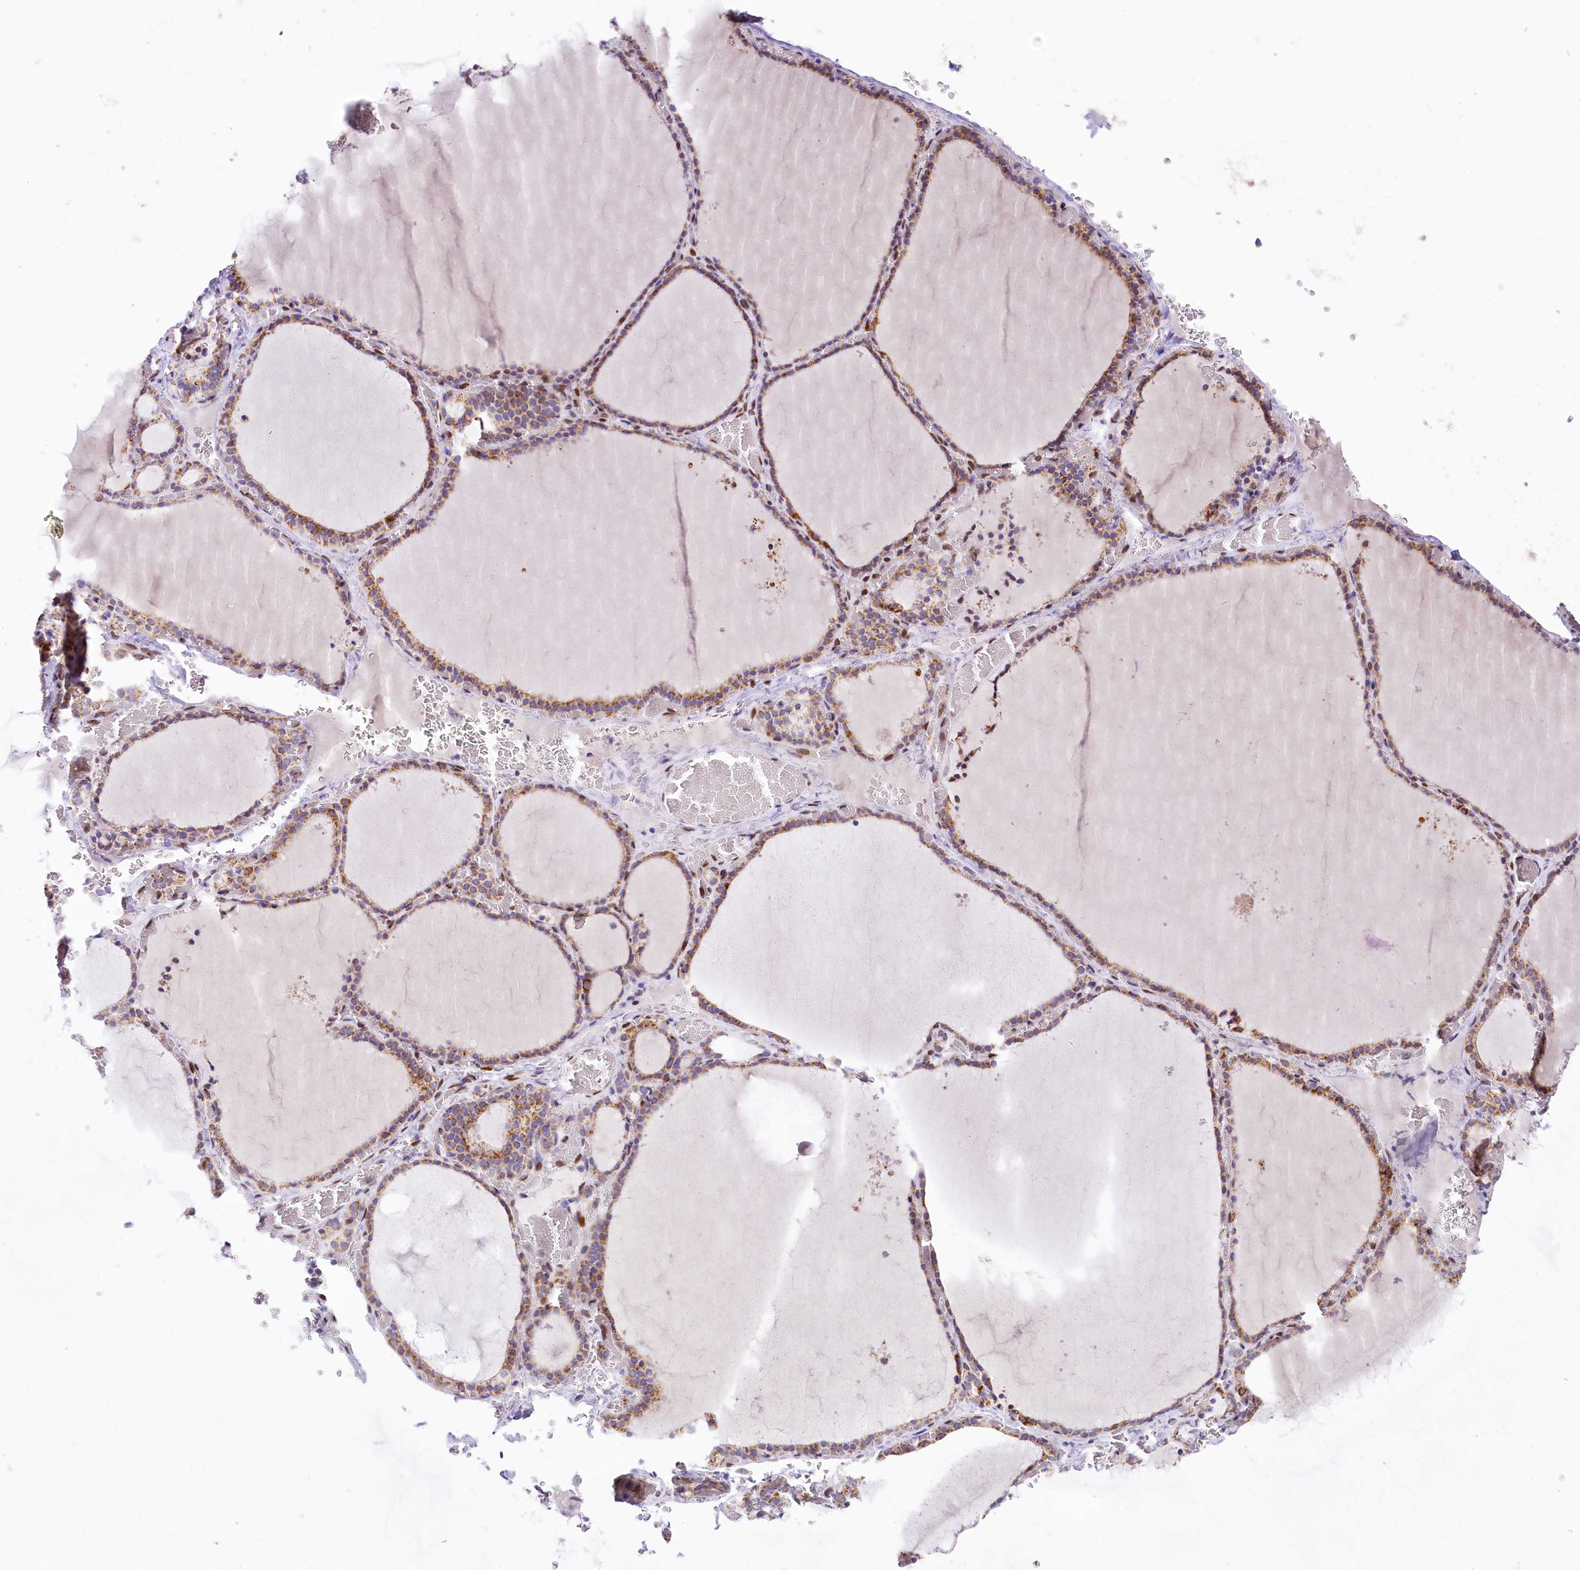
{"staining": {"intensity": "moderate", "quantity": ">75%", "location": "cytoplasmic/membranous"}, "tissue": "thyroid gland", "cell_type": "Glandular cells", "image_type": "normal", "snomed": [{"axis": "morphology", "description": "Normal tissue, NOS"}, {"axis": "topography", "description": "Thyroid gland"}], "caption": "This photomicrograph shows immunohistochemistry staining of unremarkable thyroid gland, with medium moderate cytoplasmic/membranous staining in approximately >75% of glandular cells.", "gene": "PPIP5K2", "patient": {"sex": "female", "age": 39}}